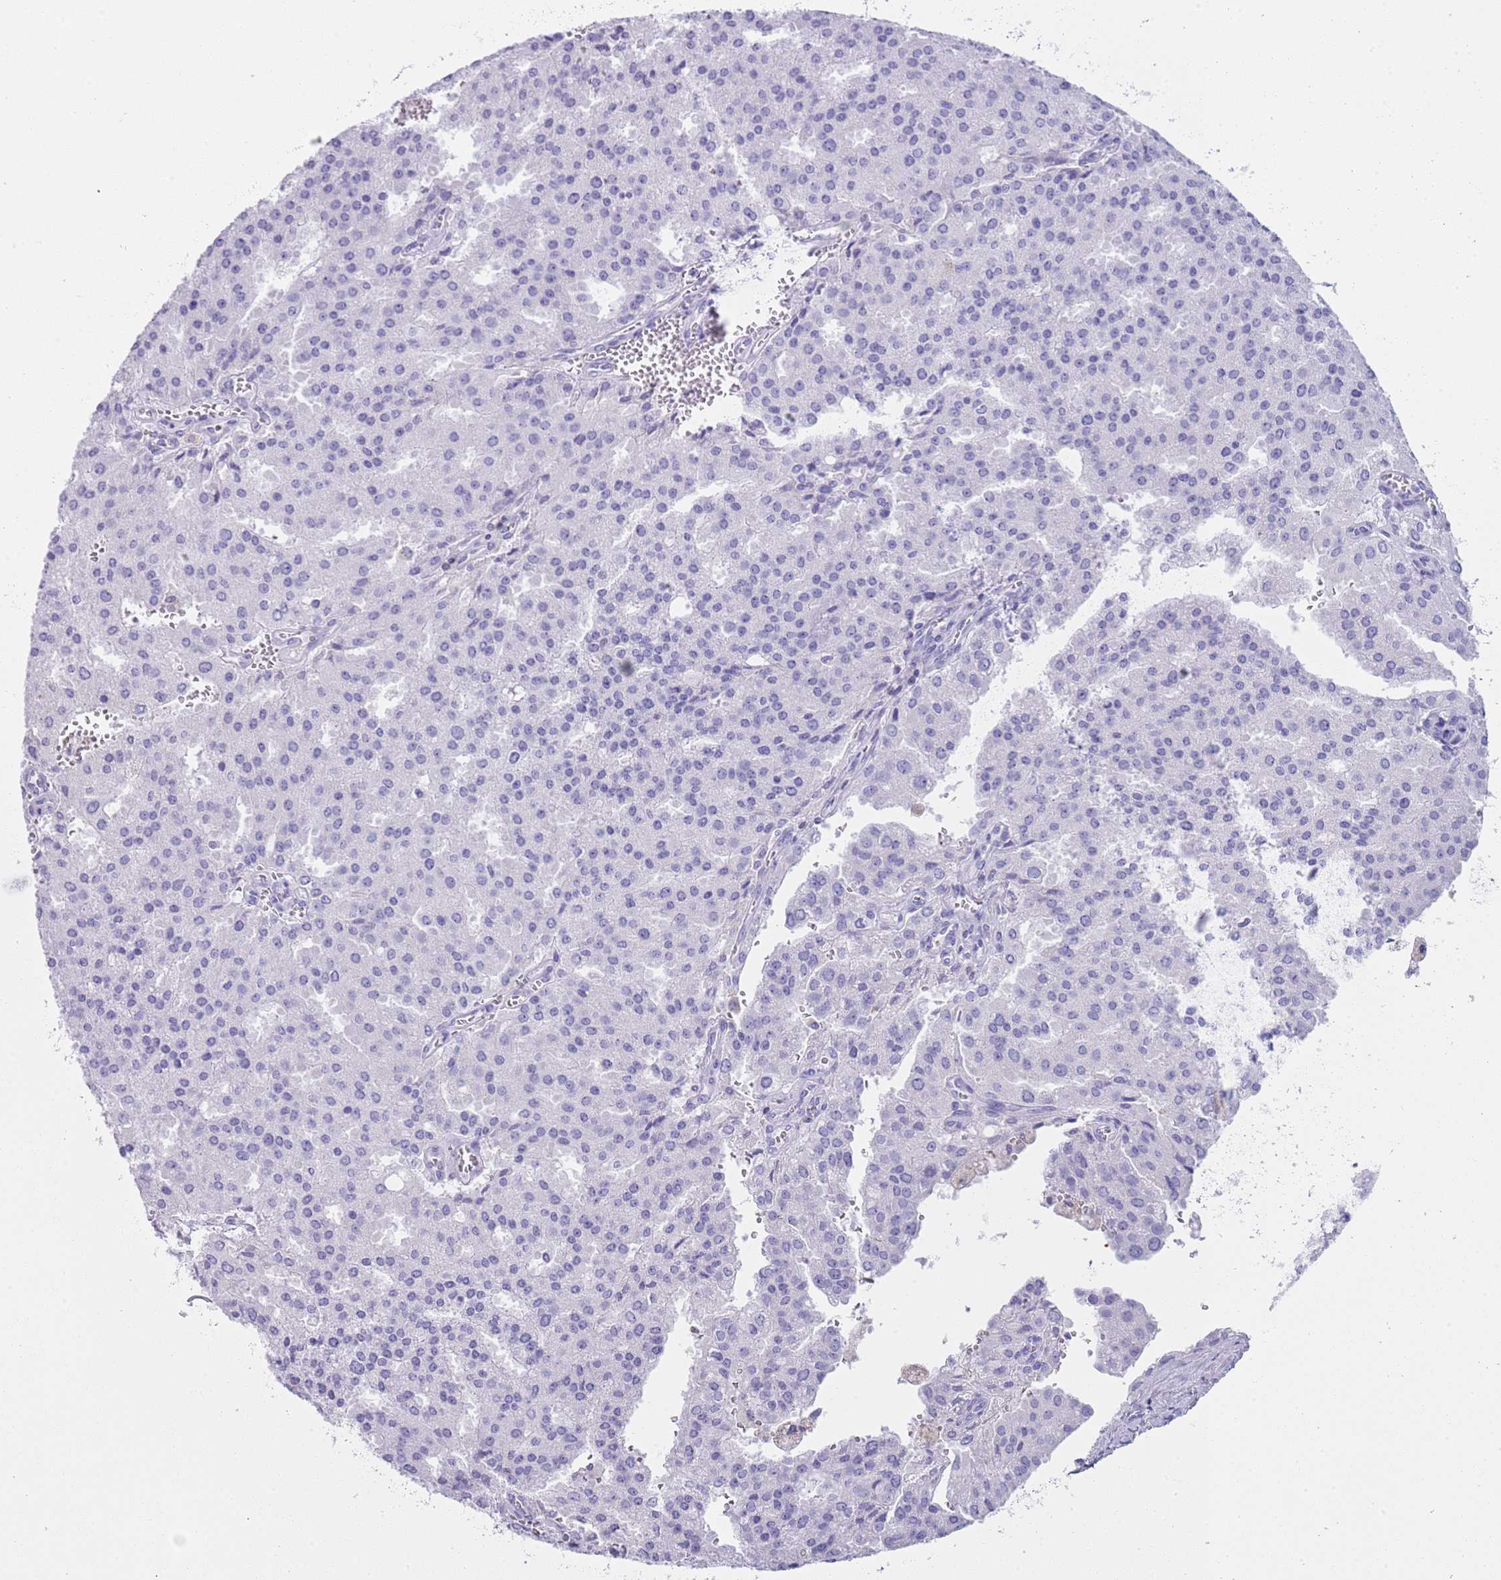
{"staining": {"intensity": "negative", "quantity": "none", "location": "none"}, "tissue": "prostate cancer", "cell_type": "Tumor cells", "image_type": "cancer", "snomed": [{"axis": "morphology", "description": "Adenocarcinoma, High grade"}, {"axis": "topography", "description": "Prostate"}], "caption": "There is no significant expression in tumor cells of high-grade adenocarcinoma (prostate).", "gene": "NBPF20", "patient": {"sex": "male", "age": 68}}